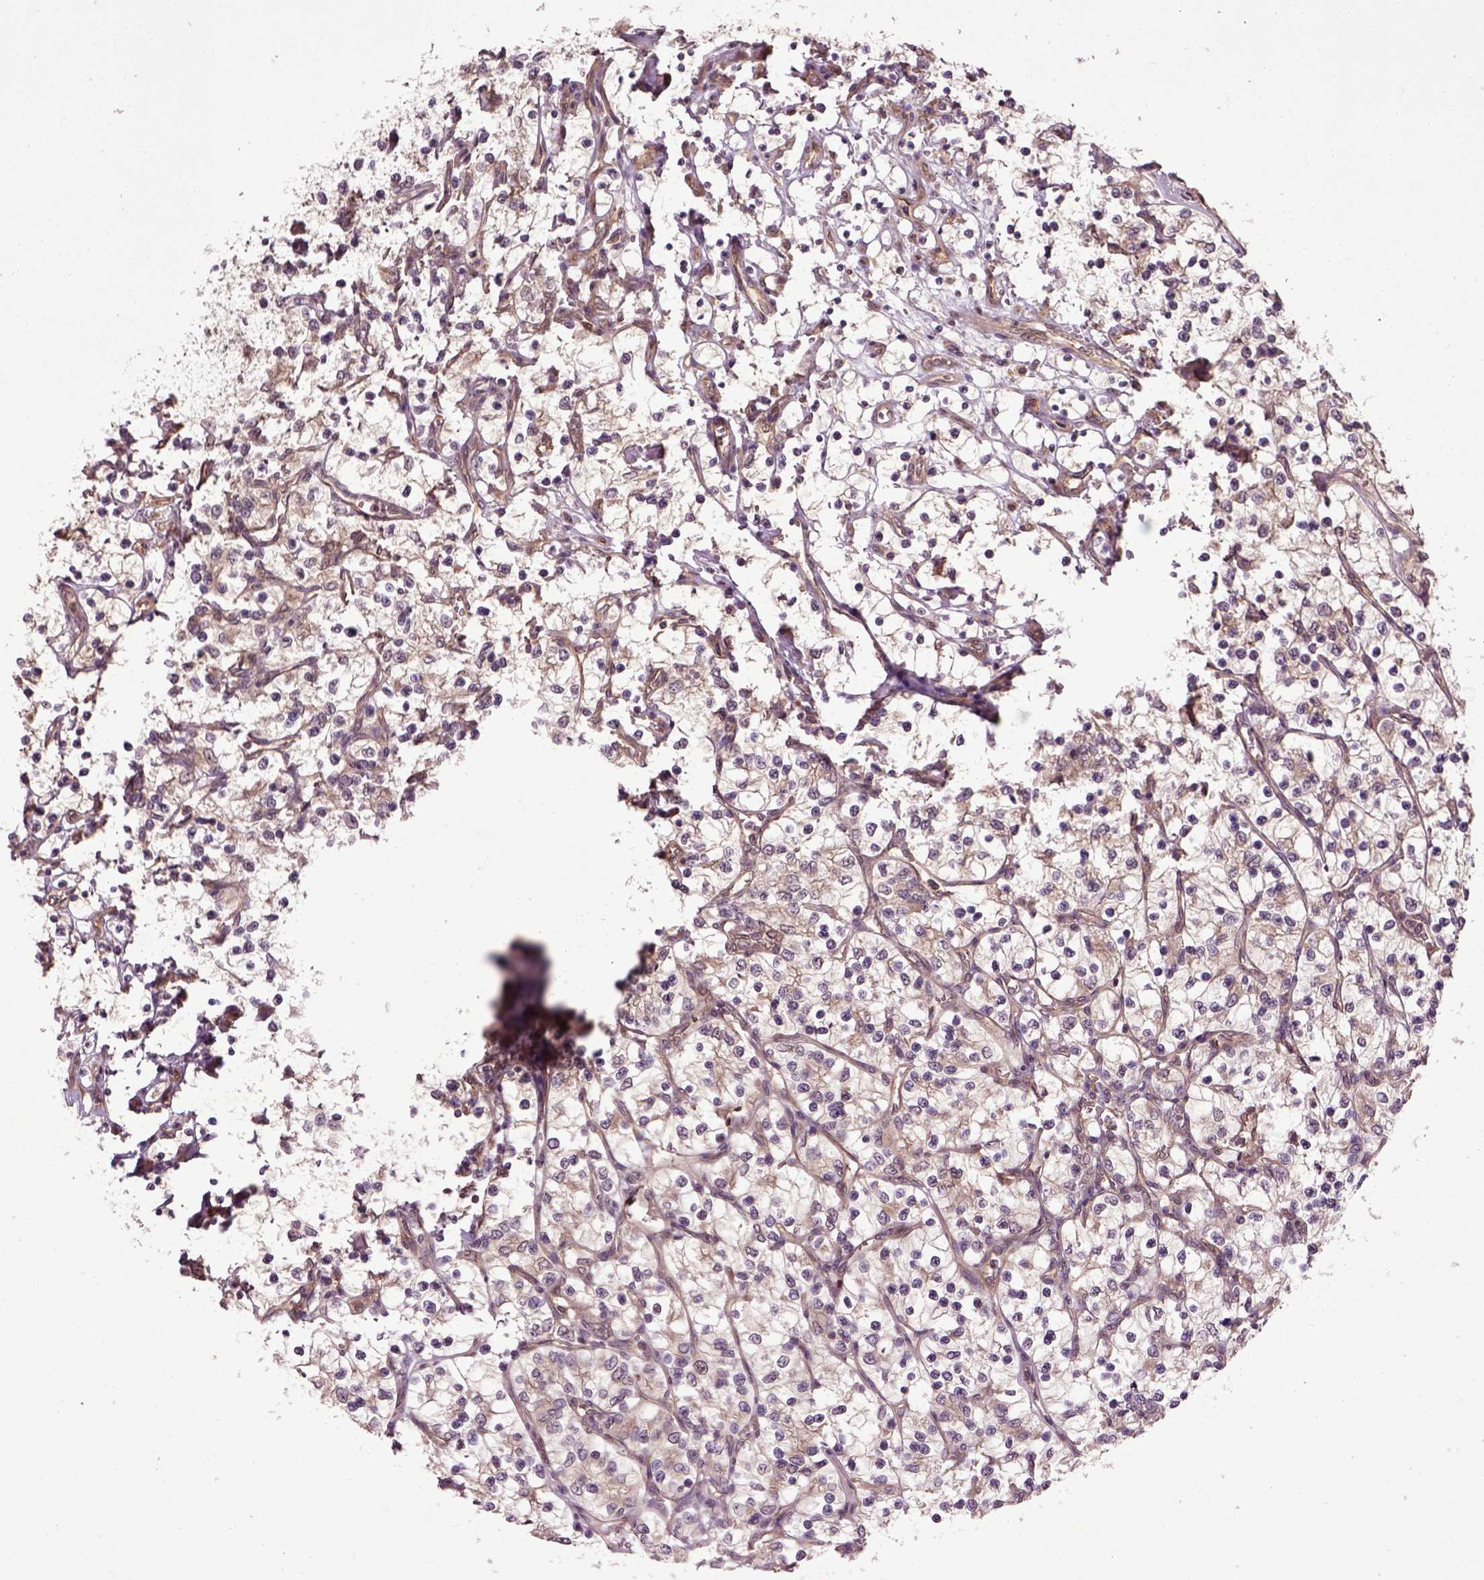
{"staining": {"intensity": "moderate", "quantity": ">75%", "location": "cytoplasmic/membranous"}, "tissue": "renal cancer", "cell_type": "Tumor cells", "image_type": "cancer", "snomed": [{"axis": "morphology", "description": "Adenocarcinoma, NOS"}, {"axis": "topography", "description": "Kidney"}], "caption": "Adenocarcinoma (renal) tissue reveals moderate cytoplasmic/membranous staining in about >75% of tumor cells (DAB (3,3'-diaminobenzidine) IHC with brightfield microscopy, high magnification).", "gene": "WDR48", "patient": {"sex": "female", "age": 69}}